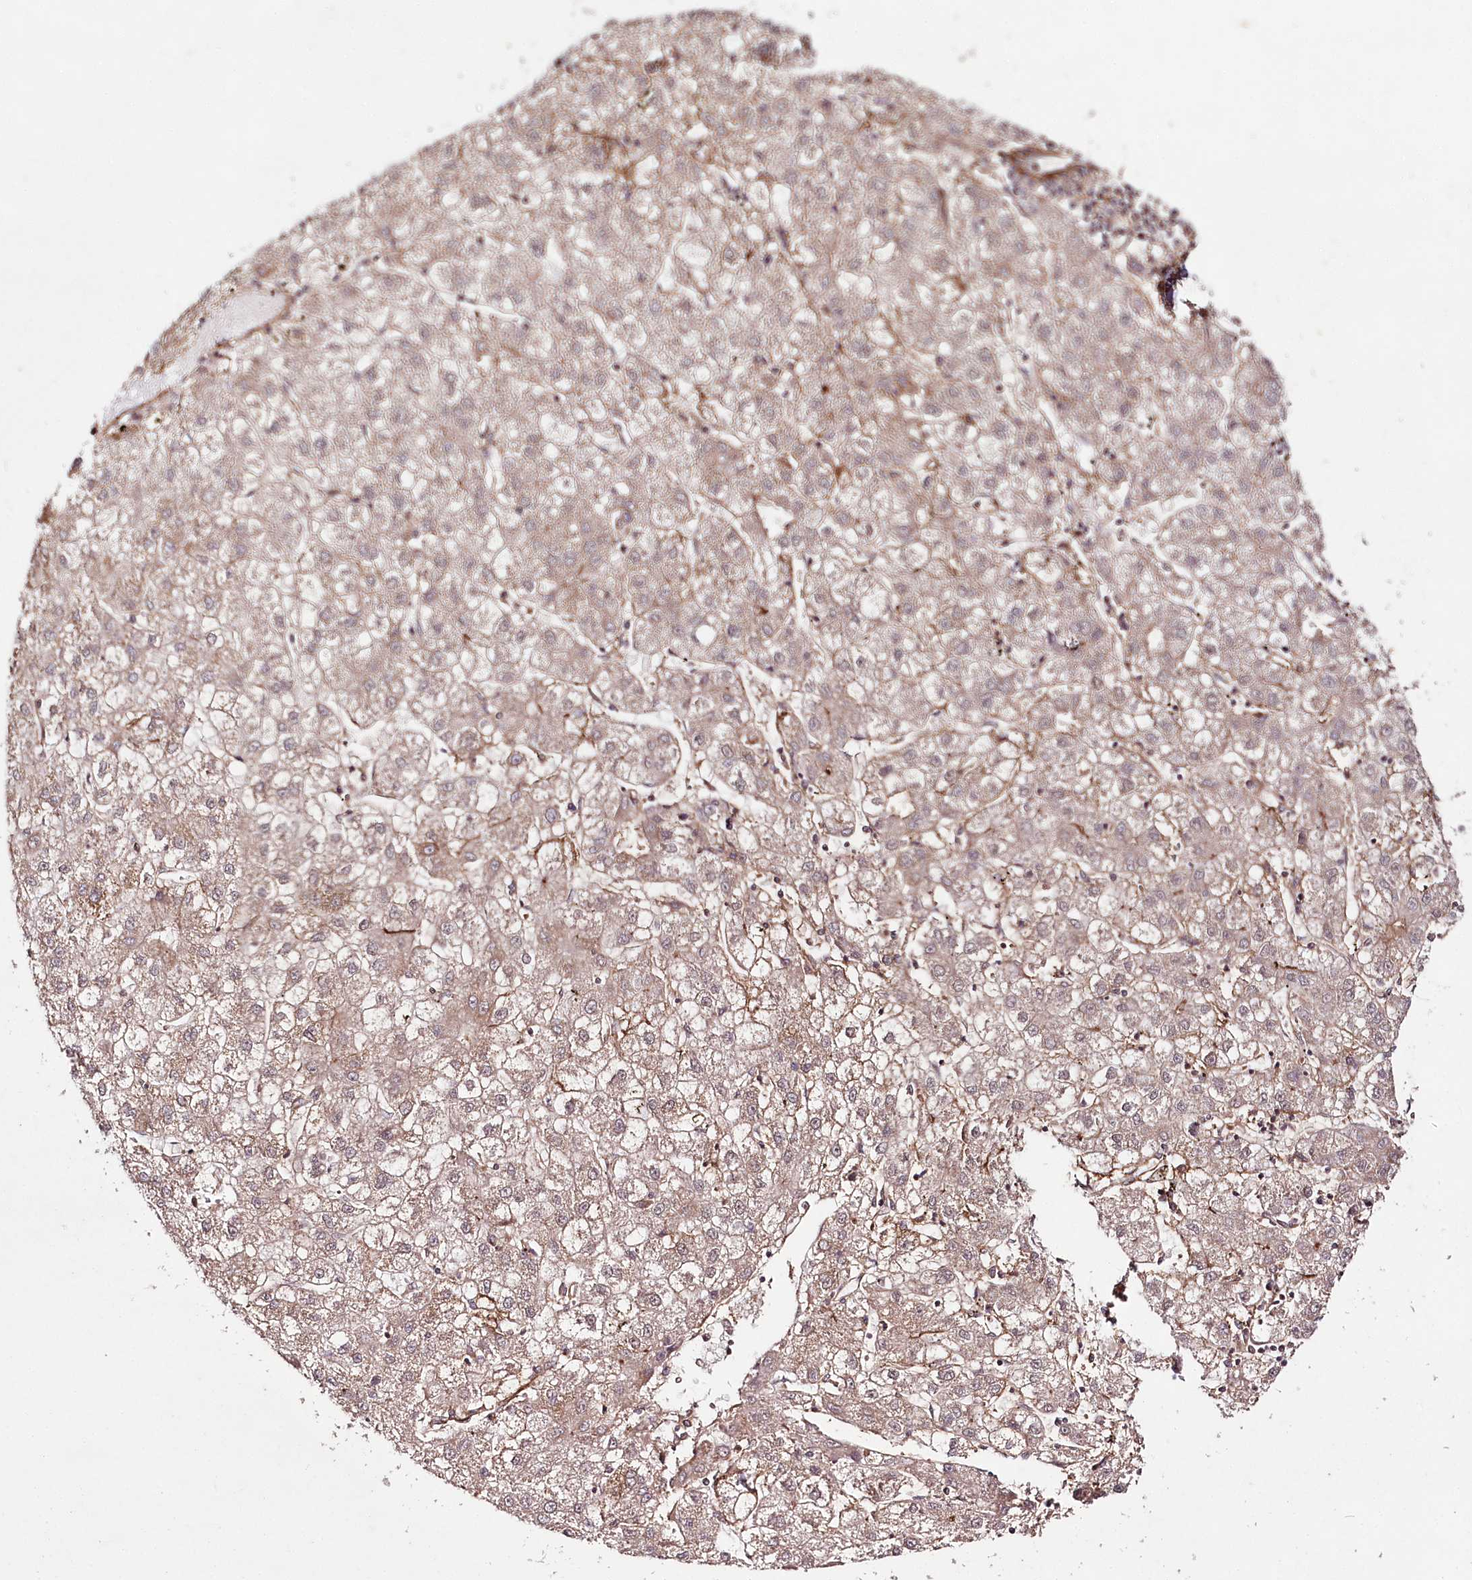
{"staining": {"intensity": "moderate", "quantity": "25%-75%", "location": "cytoplasmic/membranous"}, "tissue": "liver cancer", "cell_type": "Tumor cells", "image_type": "cancer", "snomed": [{"axis": "morphology", "description": "Carcinoma, Hepatocellular, NOS"}, {"axis": "topography", "description": "Liver"}], "caption": "A brown stain highlights moderate cytoplasmic/membranous expression of a protein in human hepatocellular carcinoma (liver) tumor cells. (DAB (3,3'-diaminobenzidine) IHC with brightfield microscopy, high magnification).", "gene": "PHLDB1", "patient": {"sex": "male", "age": 72}}